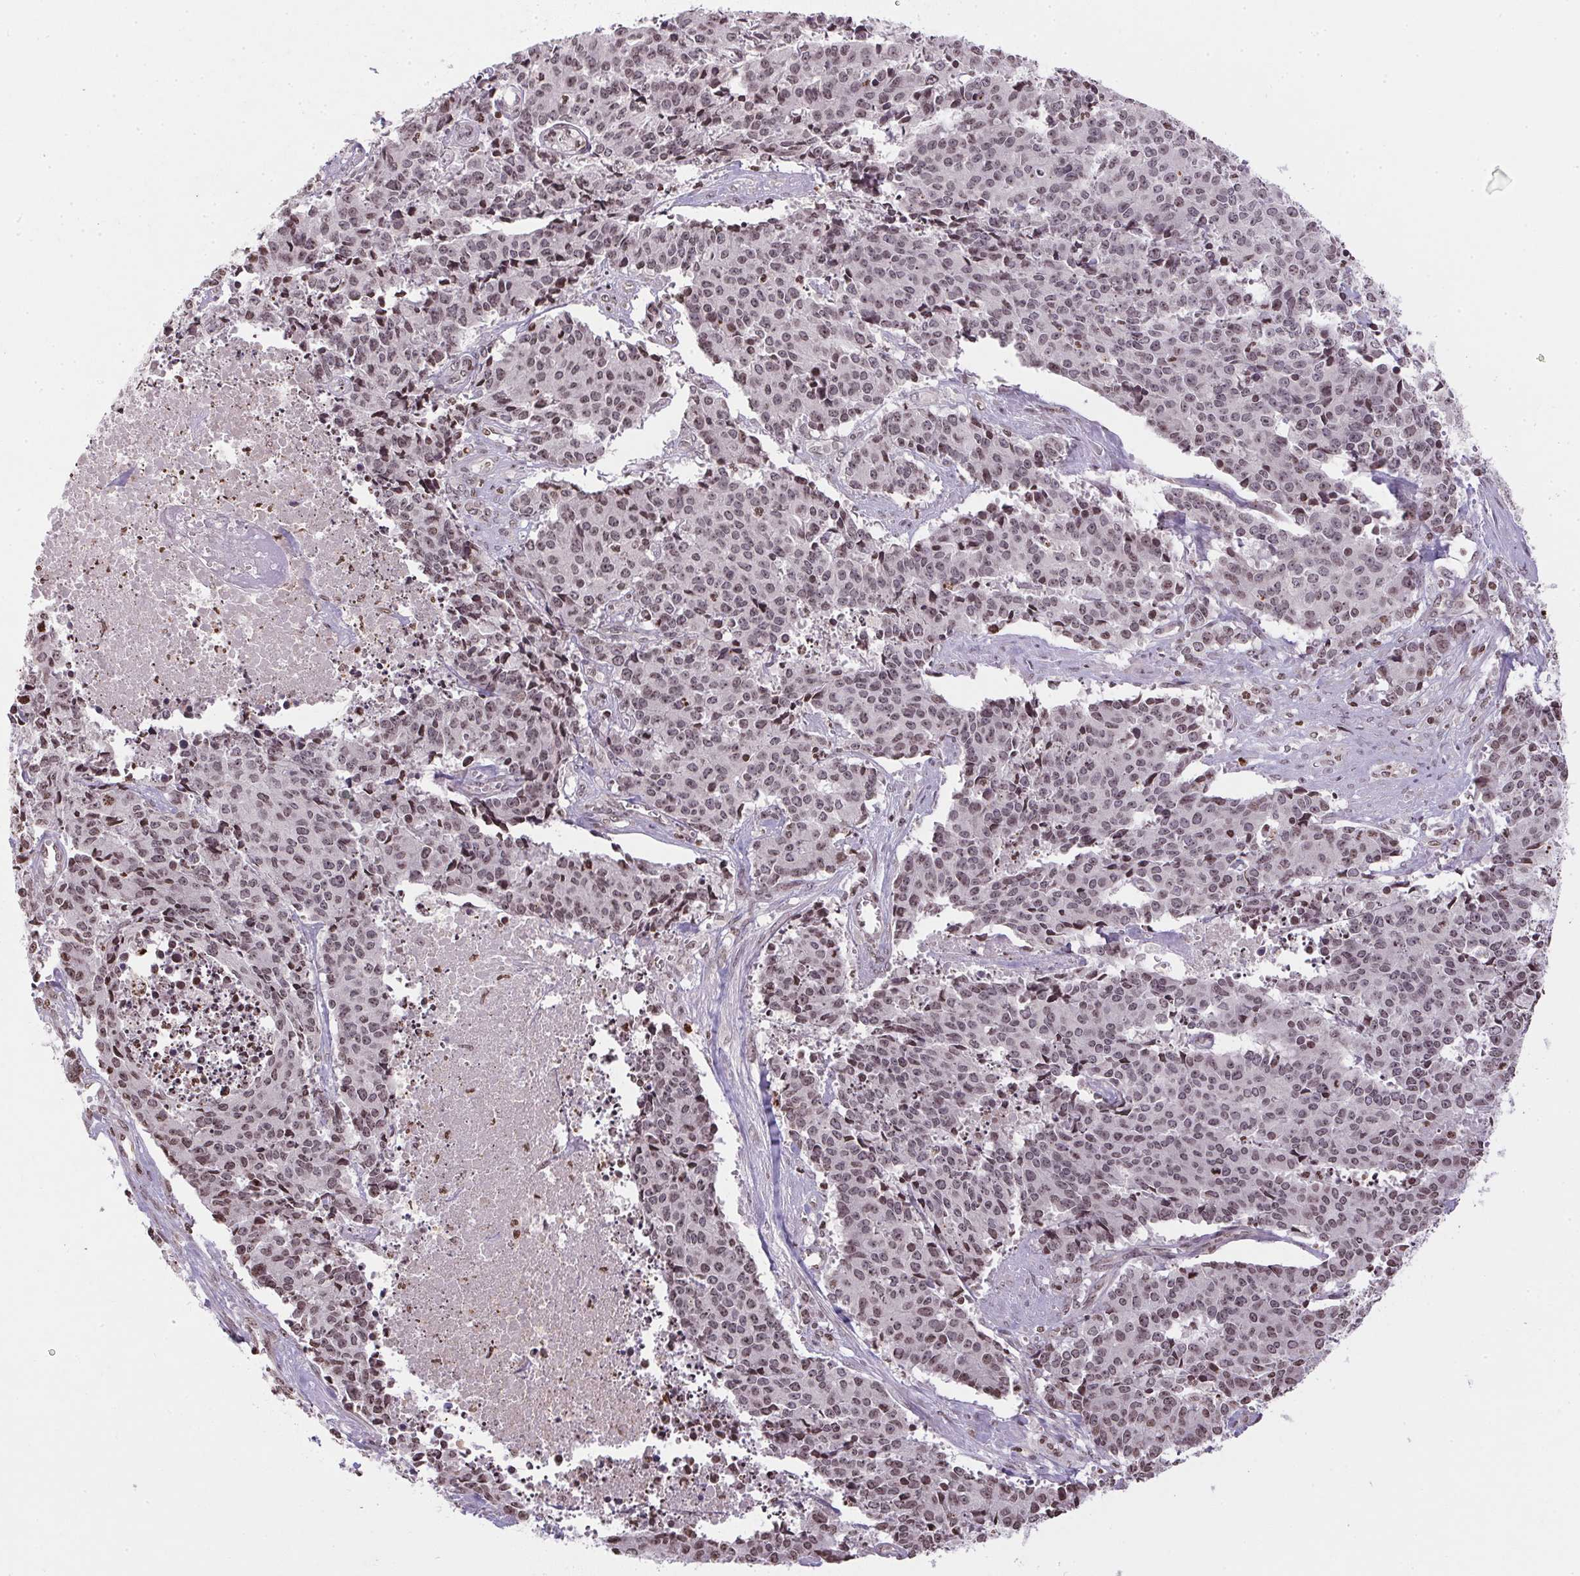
{"staining": {"intensity": "weak", "quantity": ">75%", "location": "nuclear"}, "tissue": "cervical cancer", "cell_type": "Tumor cells", "image_type": "cancer", "snomed": [{"axis": "morphology", "description": "Squamous cell carcinoma, NOS"}, {"axis": "topography", "description": "Cervix"}], "caption": "High-power microscopy captured an immunohistochemistry (IHC) micrograph of cervical cancer, revealing weak nuclear positivity in about >75% of tumor cells.", "gene": "RNF181", "patient": {"sex": "female", "age": 28}}